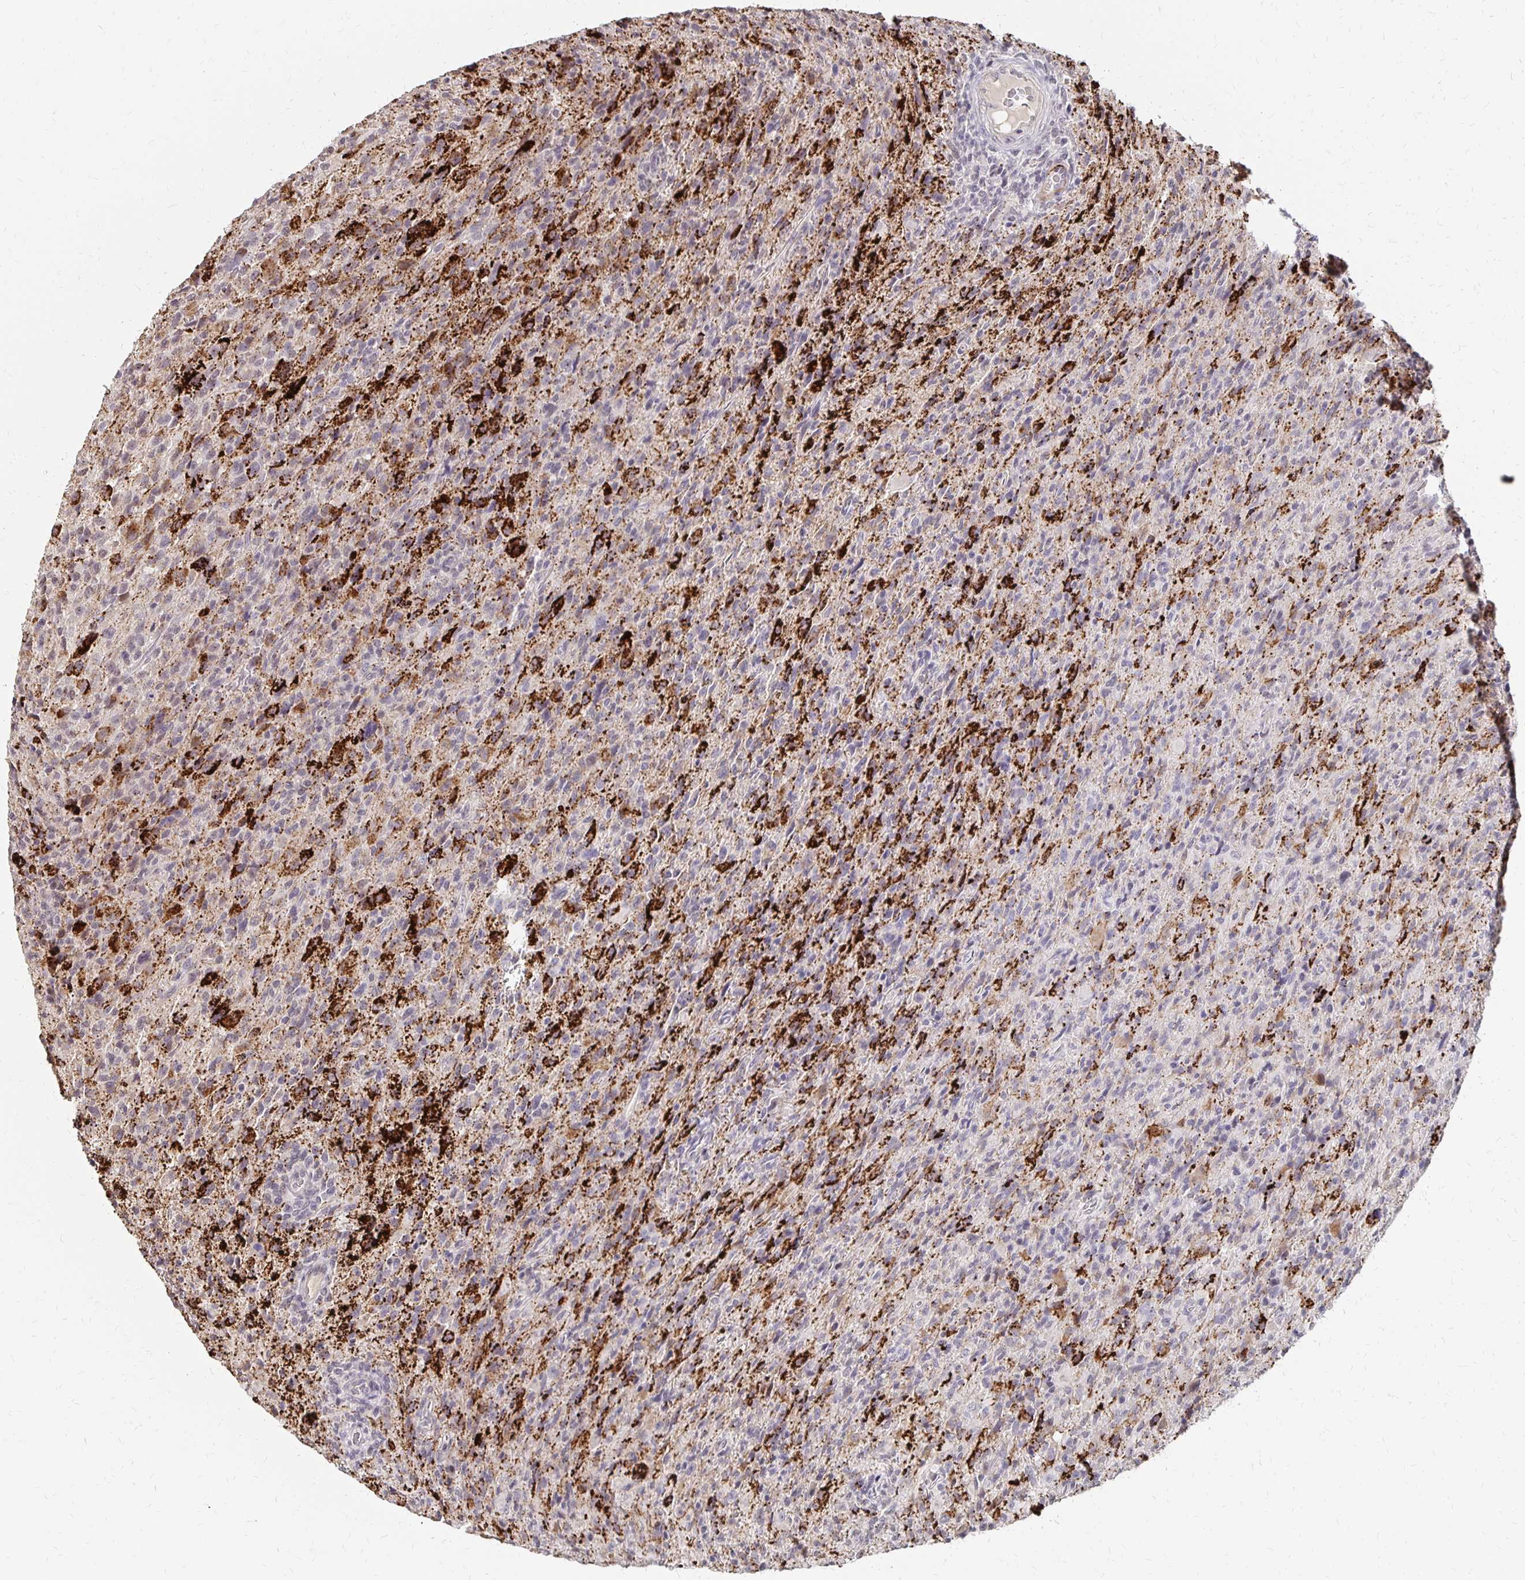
{"staining": {"intensity": "moderate", "quantity": "25%-75%", "location": "cytoplasmic/membranous,nuclear"}, "tissue": "glioma", "cell_type": "Tumor cells", "image_type": "cancer", "snomed": [{"axis": "morphology", "description": "Glioma, malignant, High grade"}, {"axis": "topography", "description": "Brain"}], "caption": "Malignant glioma (high-grade) stained for a protein (brown) exhibits moderate cytoplasmic/membranous and nuclear positive staining in about 25%-75% of tumor cells.", "gene": "CLASRP", "patient": {"sex": "male", "age": 68}}